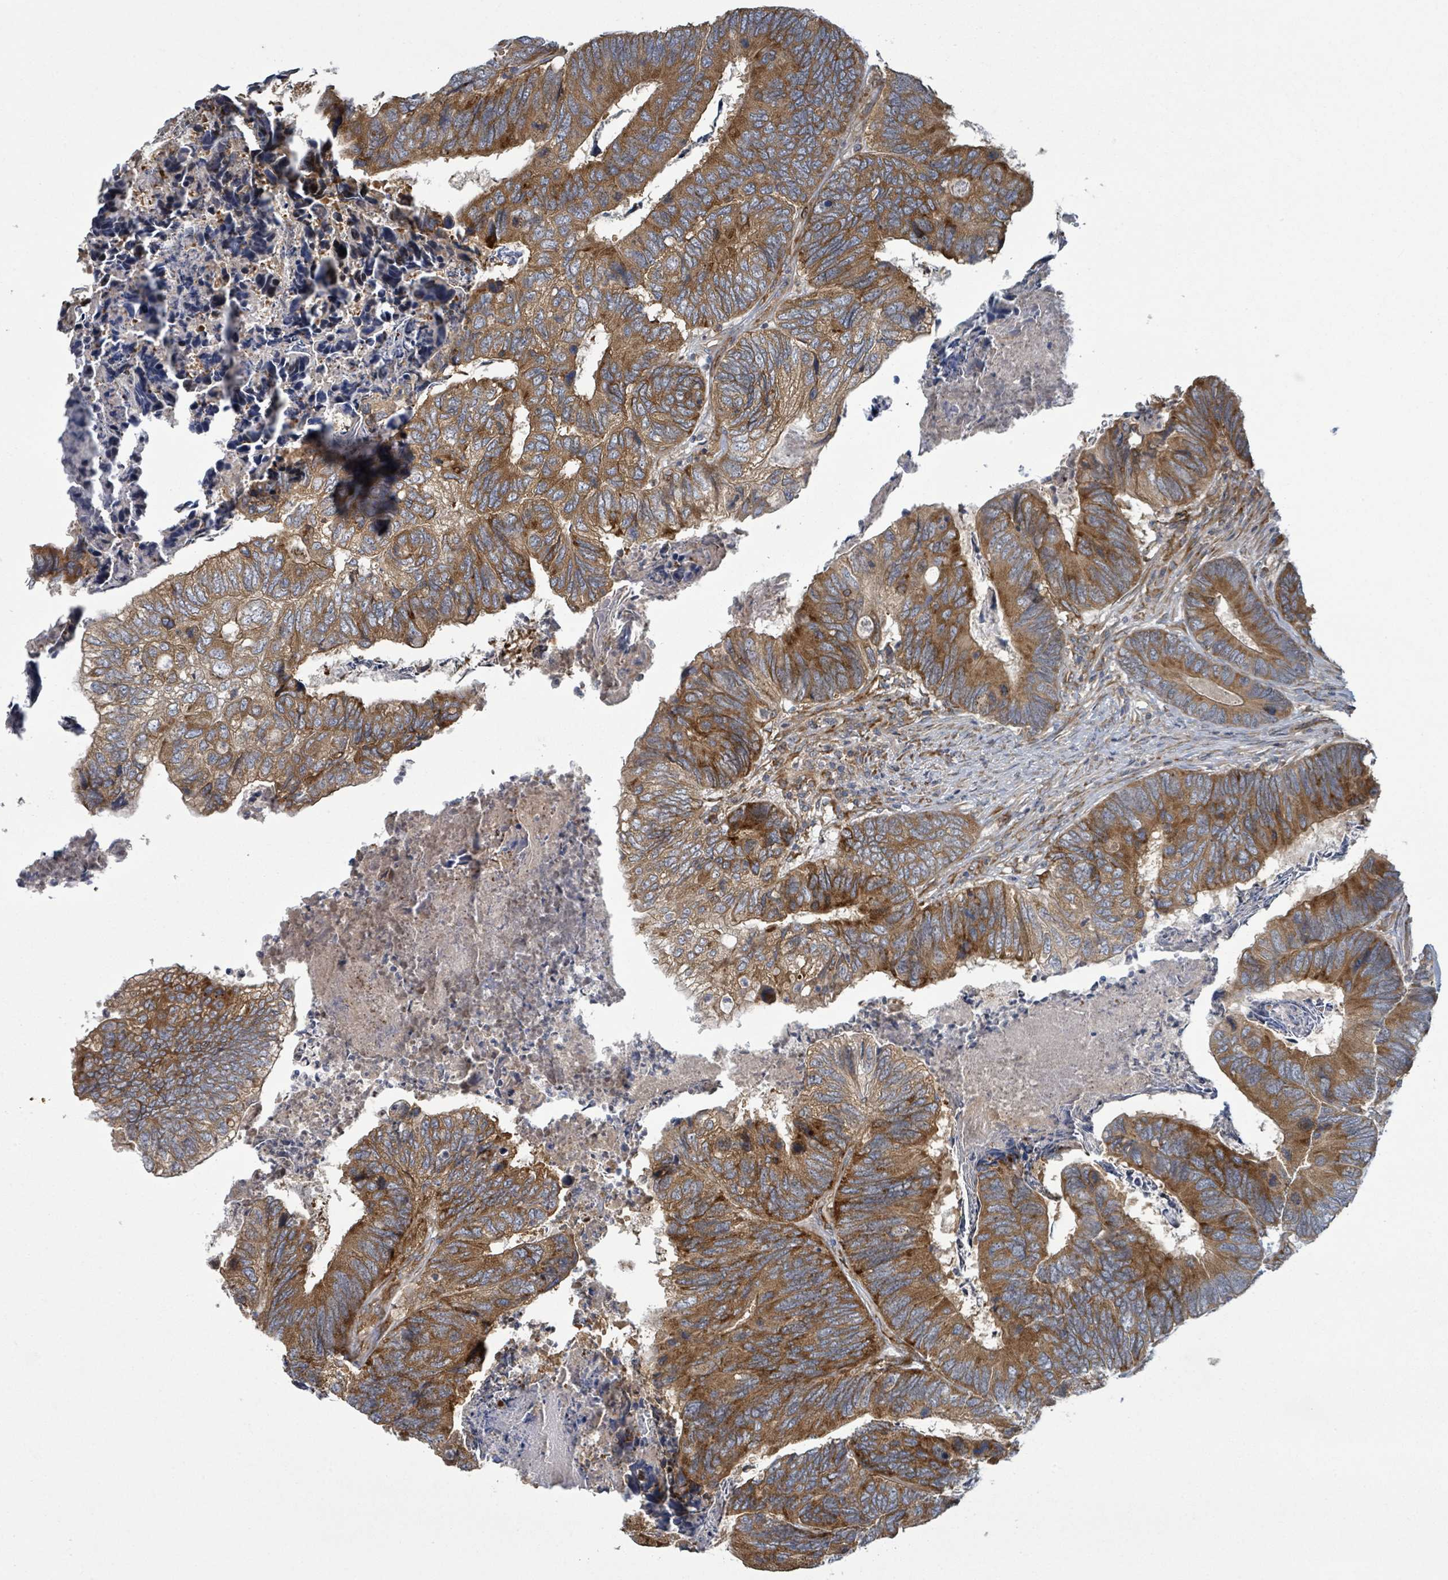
{"staining": {"intensity": "strong", "quantity": ">75%", "location": "cytoplasmic/membranous"}, "tissue": "colorectal cancer", "cell_type": "Tumor cells", "image_type": "cancer", "snomed": [{"axis": "morphology", "description": "Adenocarcinoma, NOS"}, {"axis": "topography", "description": "Colon"}], "caption": "Colorectal cancer (adenocarcinoma) stained with a protein marker shows strong staining in tumor cells.", "gene": "OR51E1", "patient": {"sex": "female", "age": 67}}